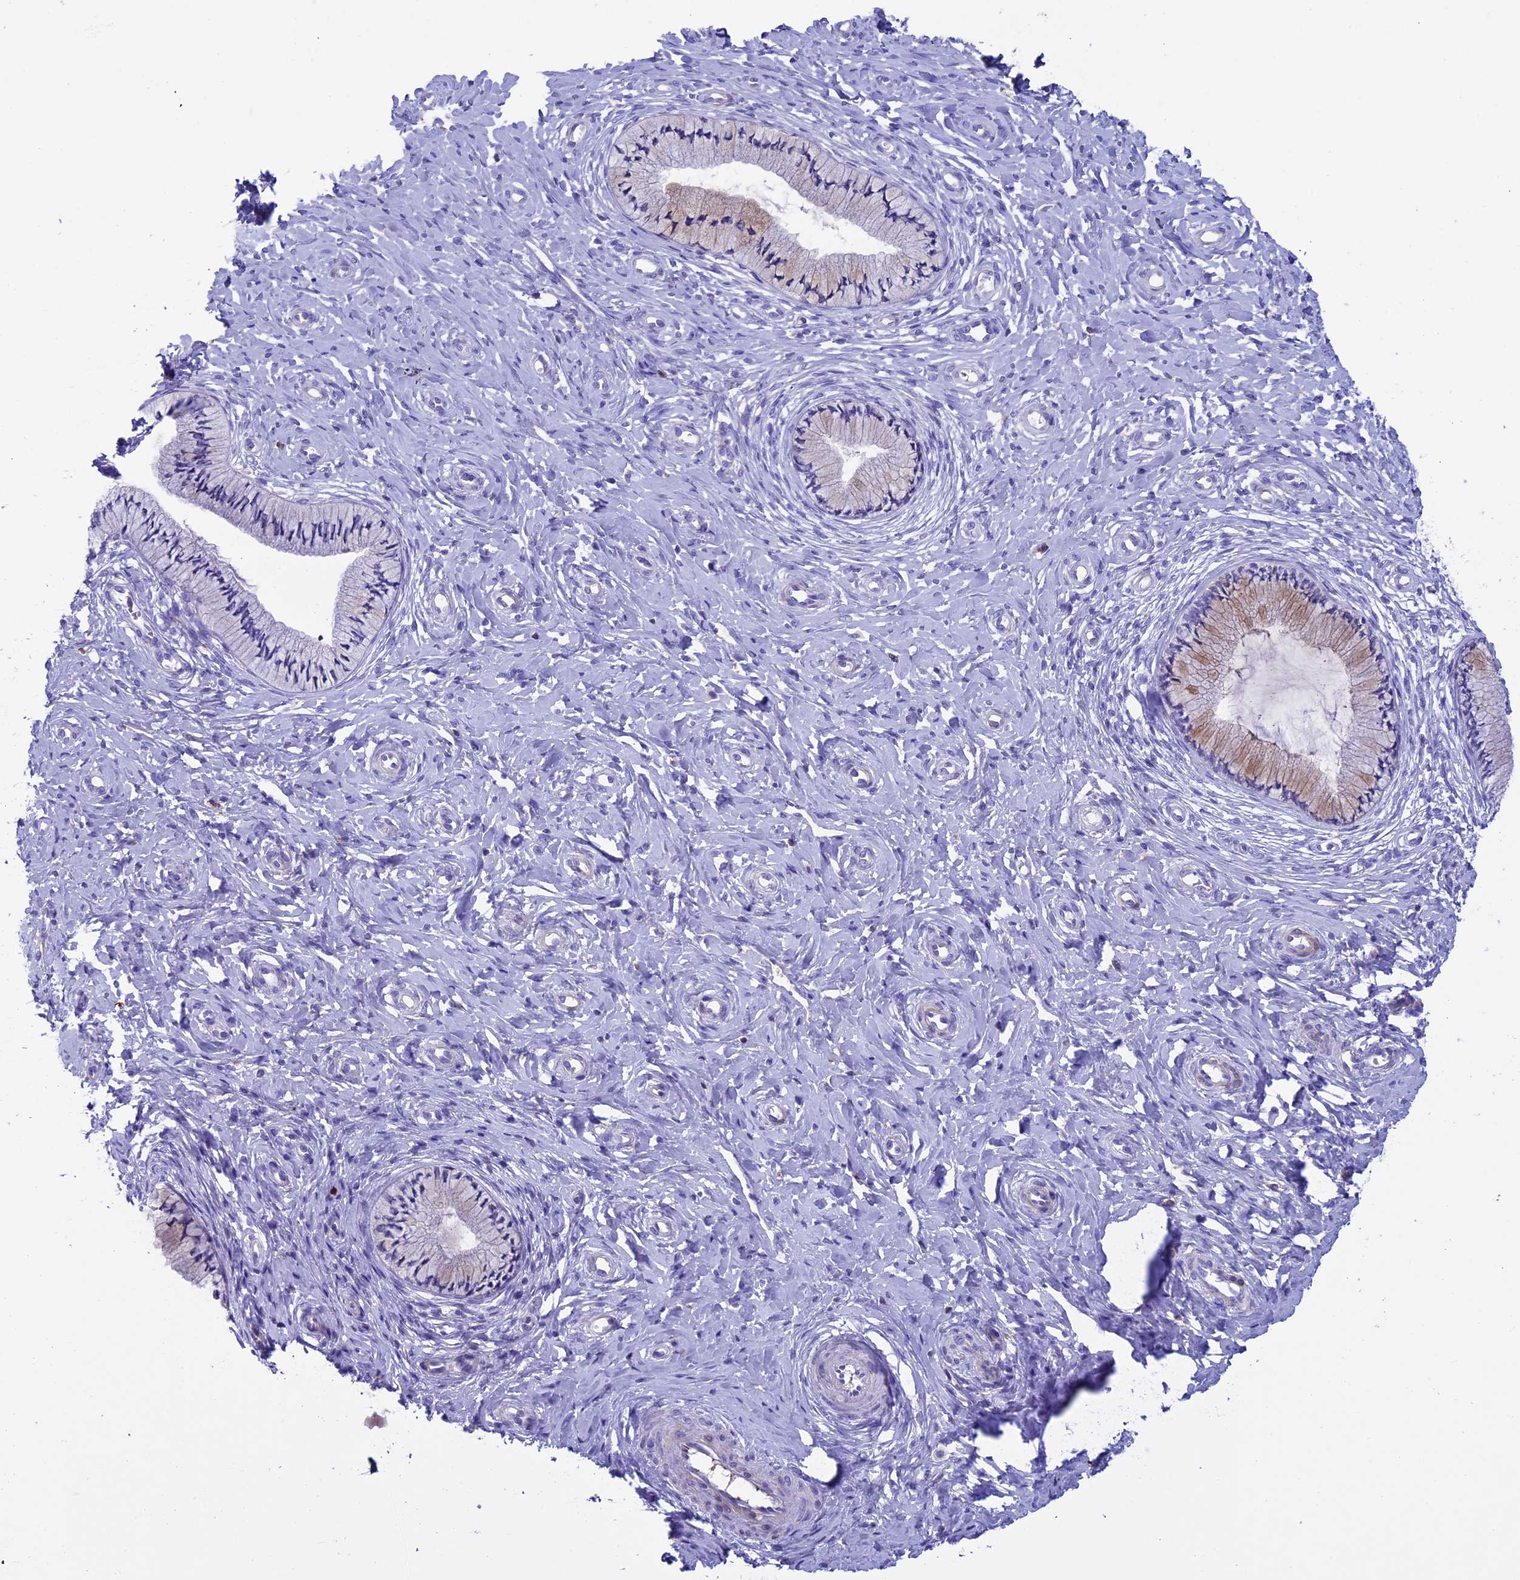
{"staining": {"intensity": "moderate", "quantity": "<25%", "location": "cytoplasmic/membranous"}, "tissue": "cervix", "cell_type": "Glandular cells", "image_type": "normal", "snomed": [{"axis": "morphology", "description": "Normal tissue, NOS"}, {"axis": "topography", "description": "Cervix"}], "caption": "Glandular cells display low levels of moderate cytoplasmic/membranous positivity in about <25% of cells in benign human cervix. Using DAB (brown) and hematoxylin (blue) stains, captured at high magnification using brightfield microscopy.", "gene": "IGSF6", "patient": {"sex": "female", "age": 36}}